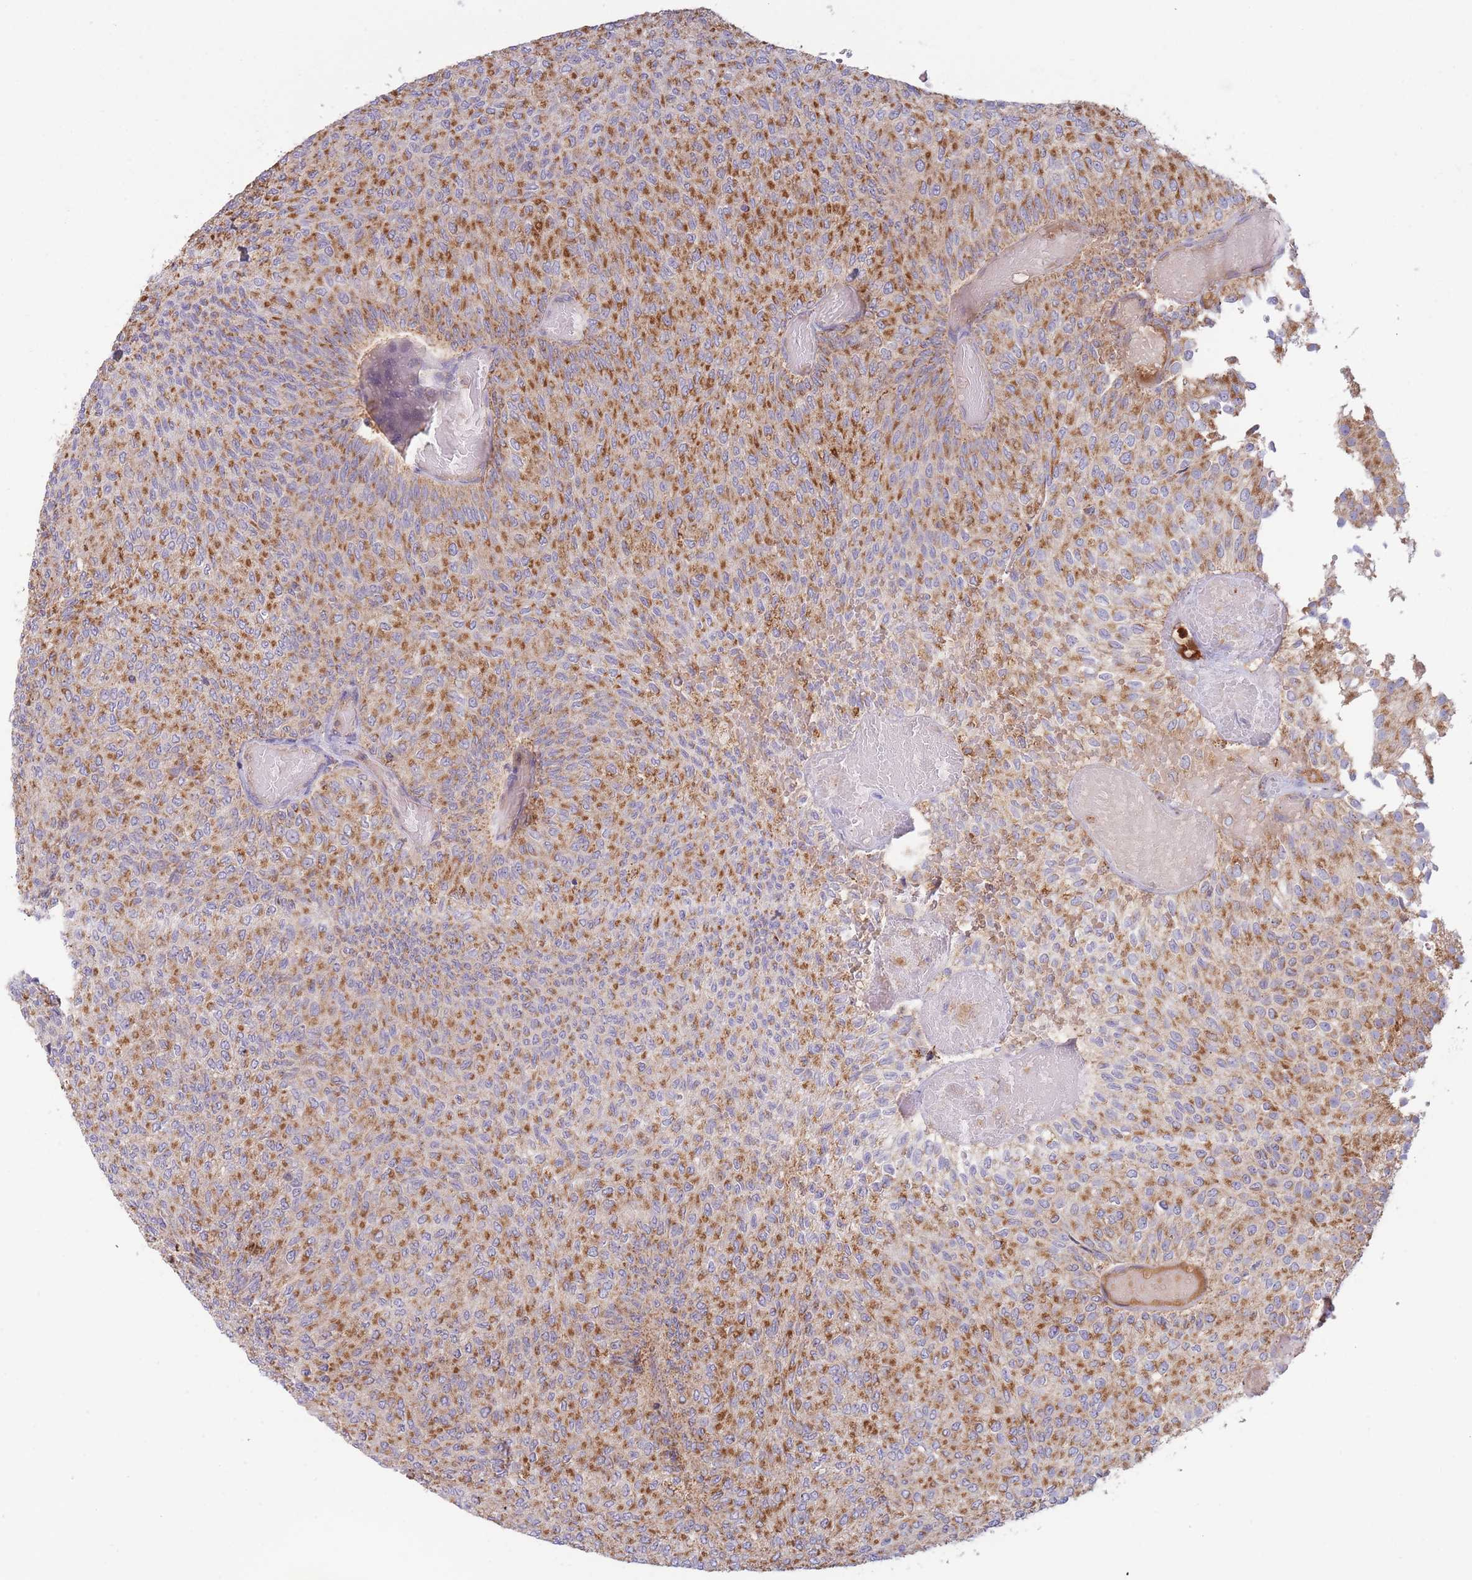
{"staining": {"intensity": "moderate", "quantity": ">75%", "location": "cytoplasmic/membranous"}, "tissue": "urothelial cancer", "cell_type": "Tumor cells", "image_type": "cancer", "snomed": [{"axis": "morphology", "description": "Urothelial carcinoma, Low grade"}, {"axis": "topography", "description": "Urinary bladder"}], "caption": "This micrograph displays immunohistochemistry staining of urothelial cancer, with medium moderate cytoplasmic/membranous expression in approximately >75% of tumor cells.", "gene": "MRPL17", "patient": {"sex": "male", "age": 78}}